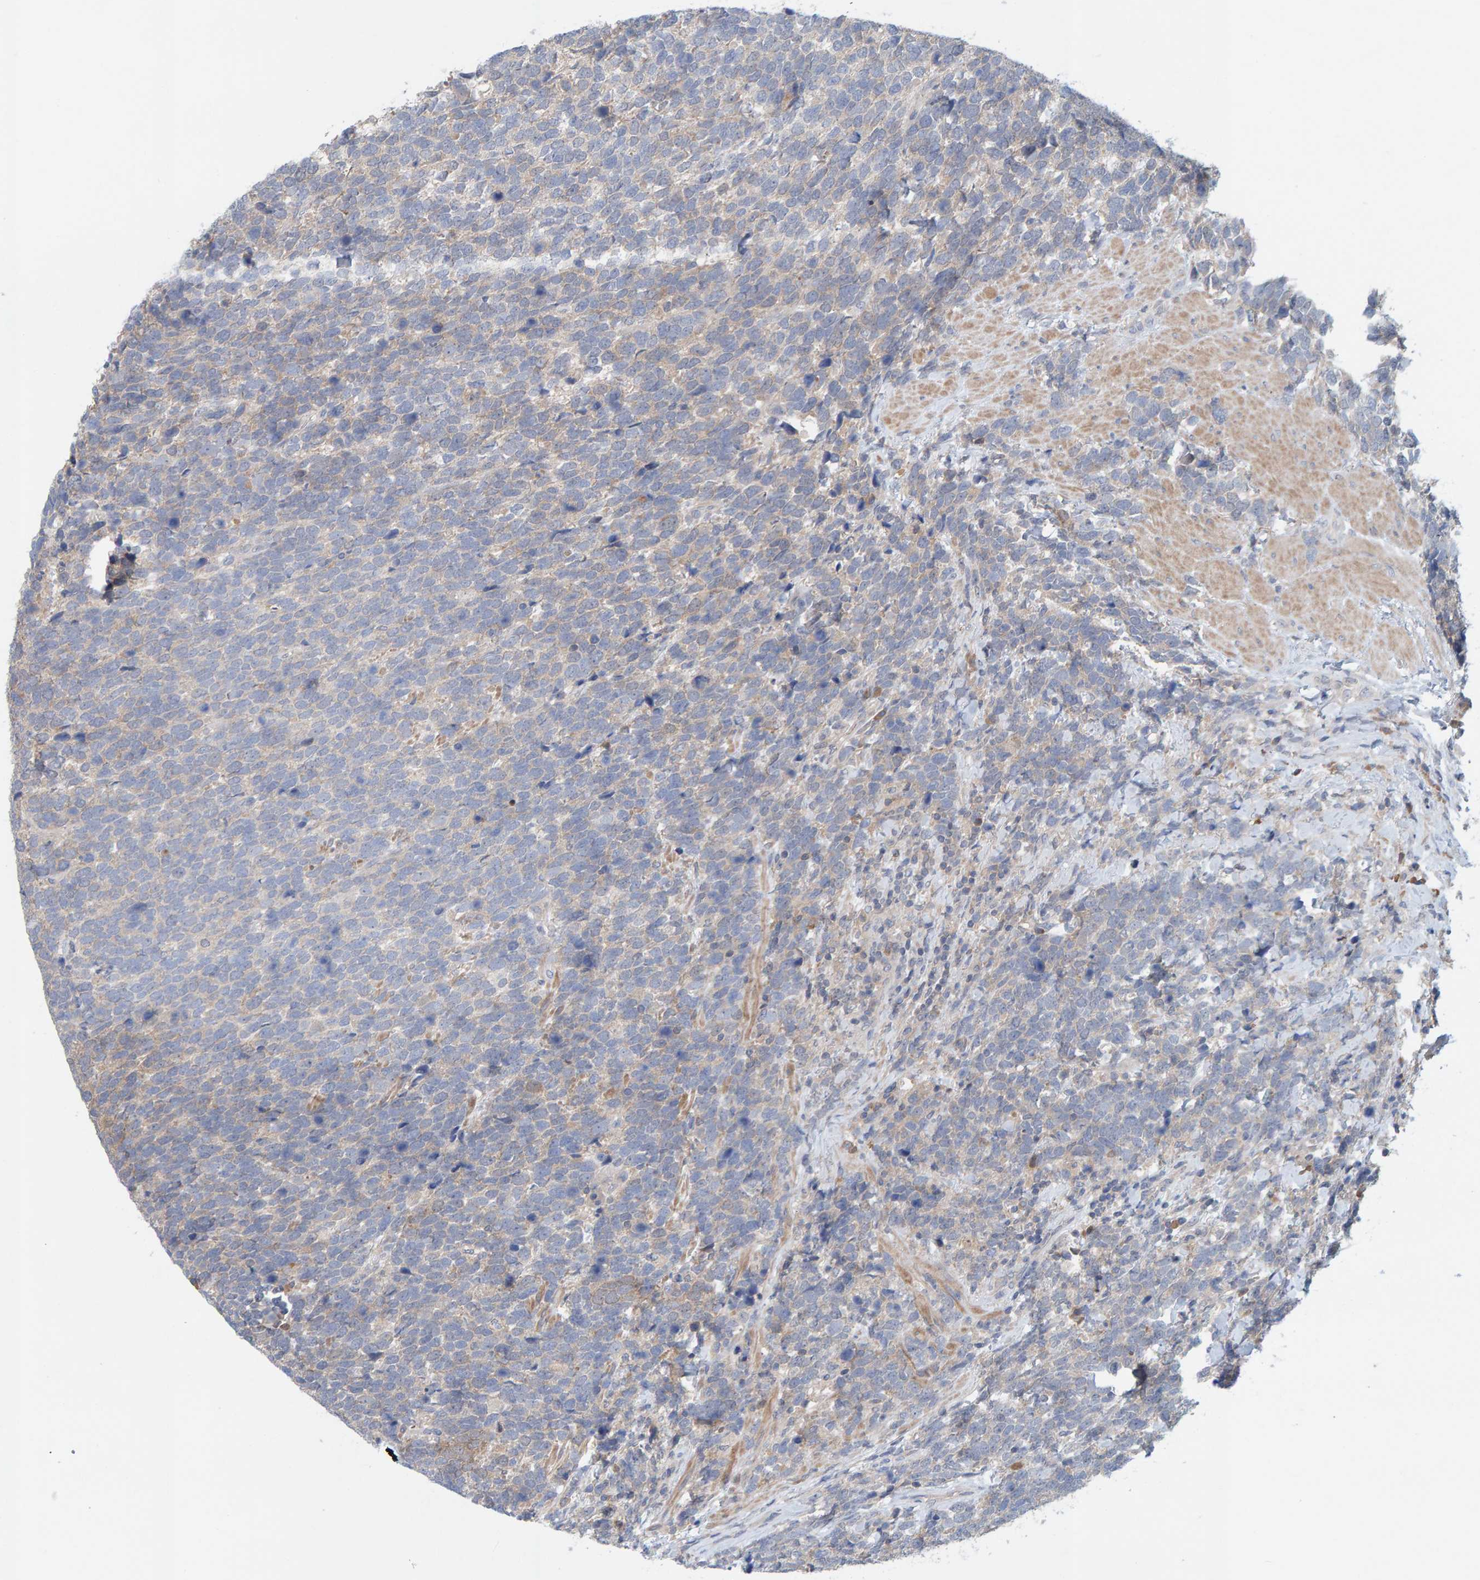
{"staining": {"intensity": "weak", "quantity": "<25%", "location": "cytoplasmic/membranous"}, "tissue": "urothelial cancer", "cell_type": "Tumor cells", "image_type": "cancer", "snomed": [{"axis": "morphology", "description": "Urothelial carcinoma, High grade"}, {"axis": "topography", "description": "Urinary bladder"}], "caption": "DAB immunohistochemical staining of urothelial carcinoma (high-grade) reveals no significant staining in tumor cells.", "gene": "TATDN1", "patient": {"sex": "female", "age": 82}}